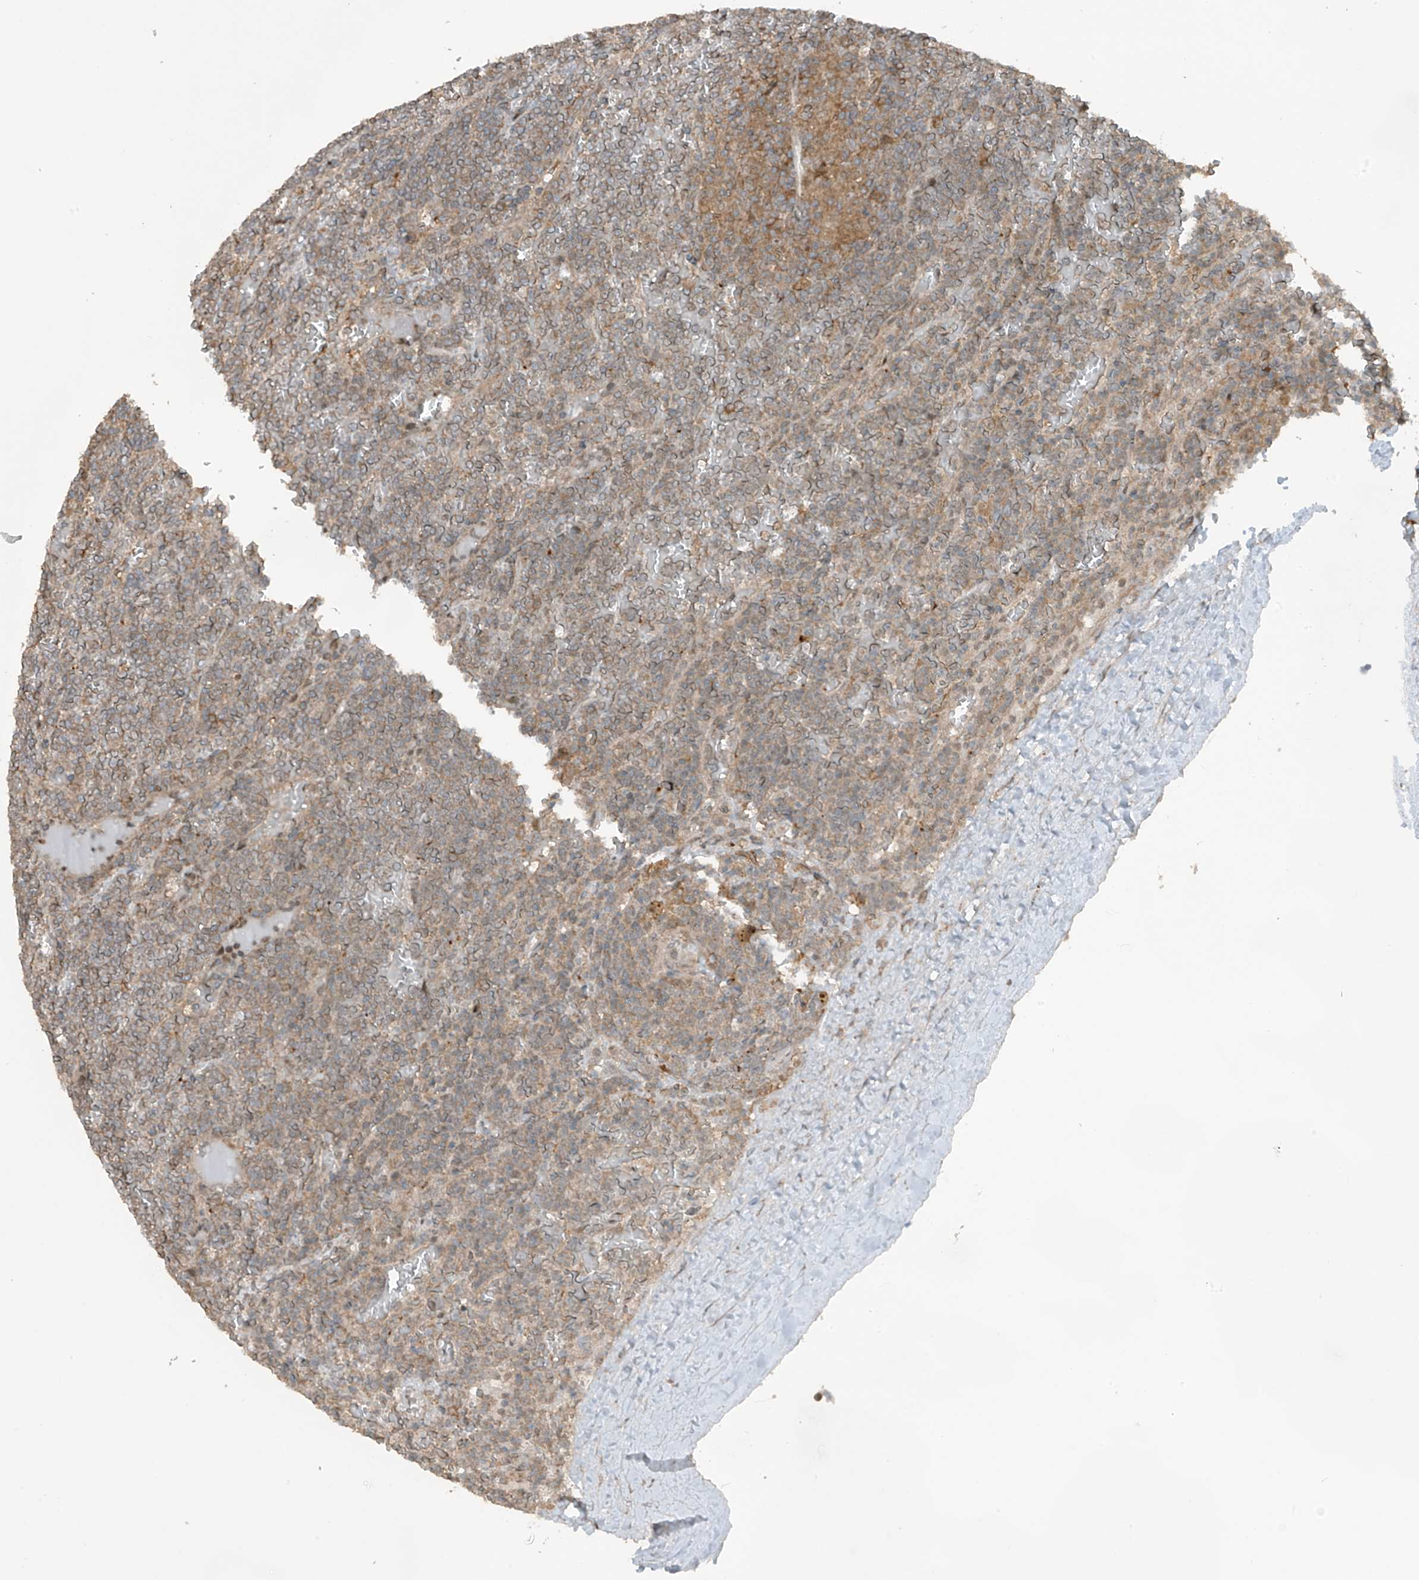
{"staining": {"intensity": "weak", "quantity": "<25%", "location": "cytoplasmic/membranous"}, "tissue": "lymphoma", "cell_type": "Tumor cells", "image_type": "cancer", "snomed": [{"axis": "morphology", "description": "Malignant lymphoma, non-Hodgkin's type, Low grade"}, {"axis": "topography", "description": "Spleen"}], "caption": "Immunohistochemistry image of neoplastic tissue: lymphoma stained with DAB shows no significant protein expression in tumor cells.", "gene": "TXNDC9", "patient": {"sex": "female", "age": 19}}